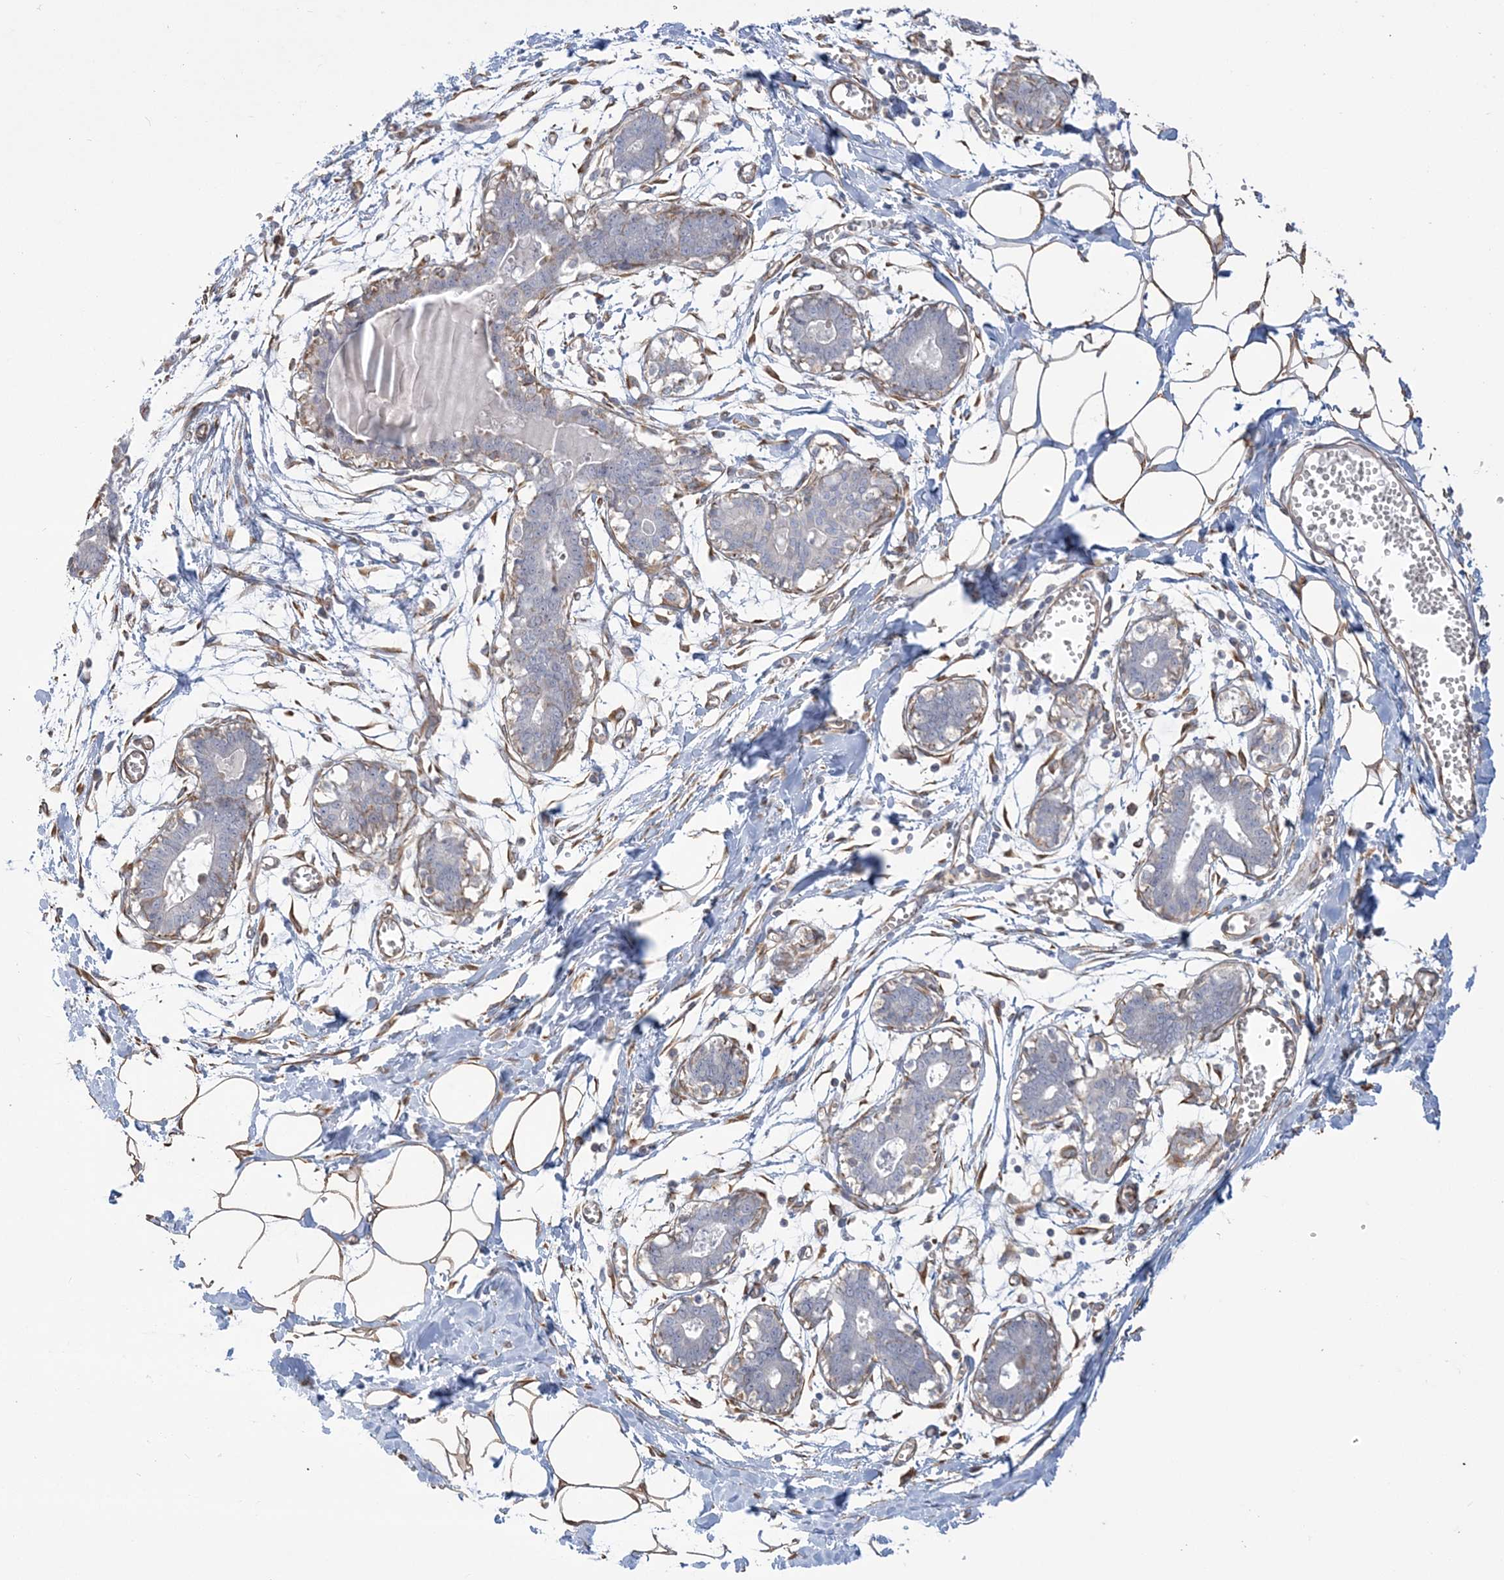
{"staining": {"intensity": "weak", "quantity": "25%-75%", "location": "cytoplasmic/membranous"}, "tissue": "breast", "cell_type": "Adipocytes", "image_type": "normal", "snomed": [{"axis": "morphology", "description": "Normal tissue, NOS"}, {"axis": "topography", "description": "Breast"}], "caption": "Breast stained with DAB (3,3'-diaminobenzidine) immunohistochemistry demonstrates low levels of weak cytoplasmic/membranous positivity in approximately 25%-75% of adipocytes. (DAB IHC with brightfield microscopy, high magnification).", "gene": "ZNF821", "patient": {"sex": "female", "age": 27}}